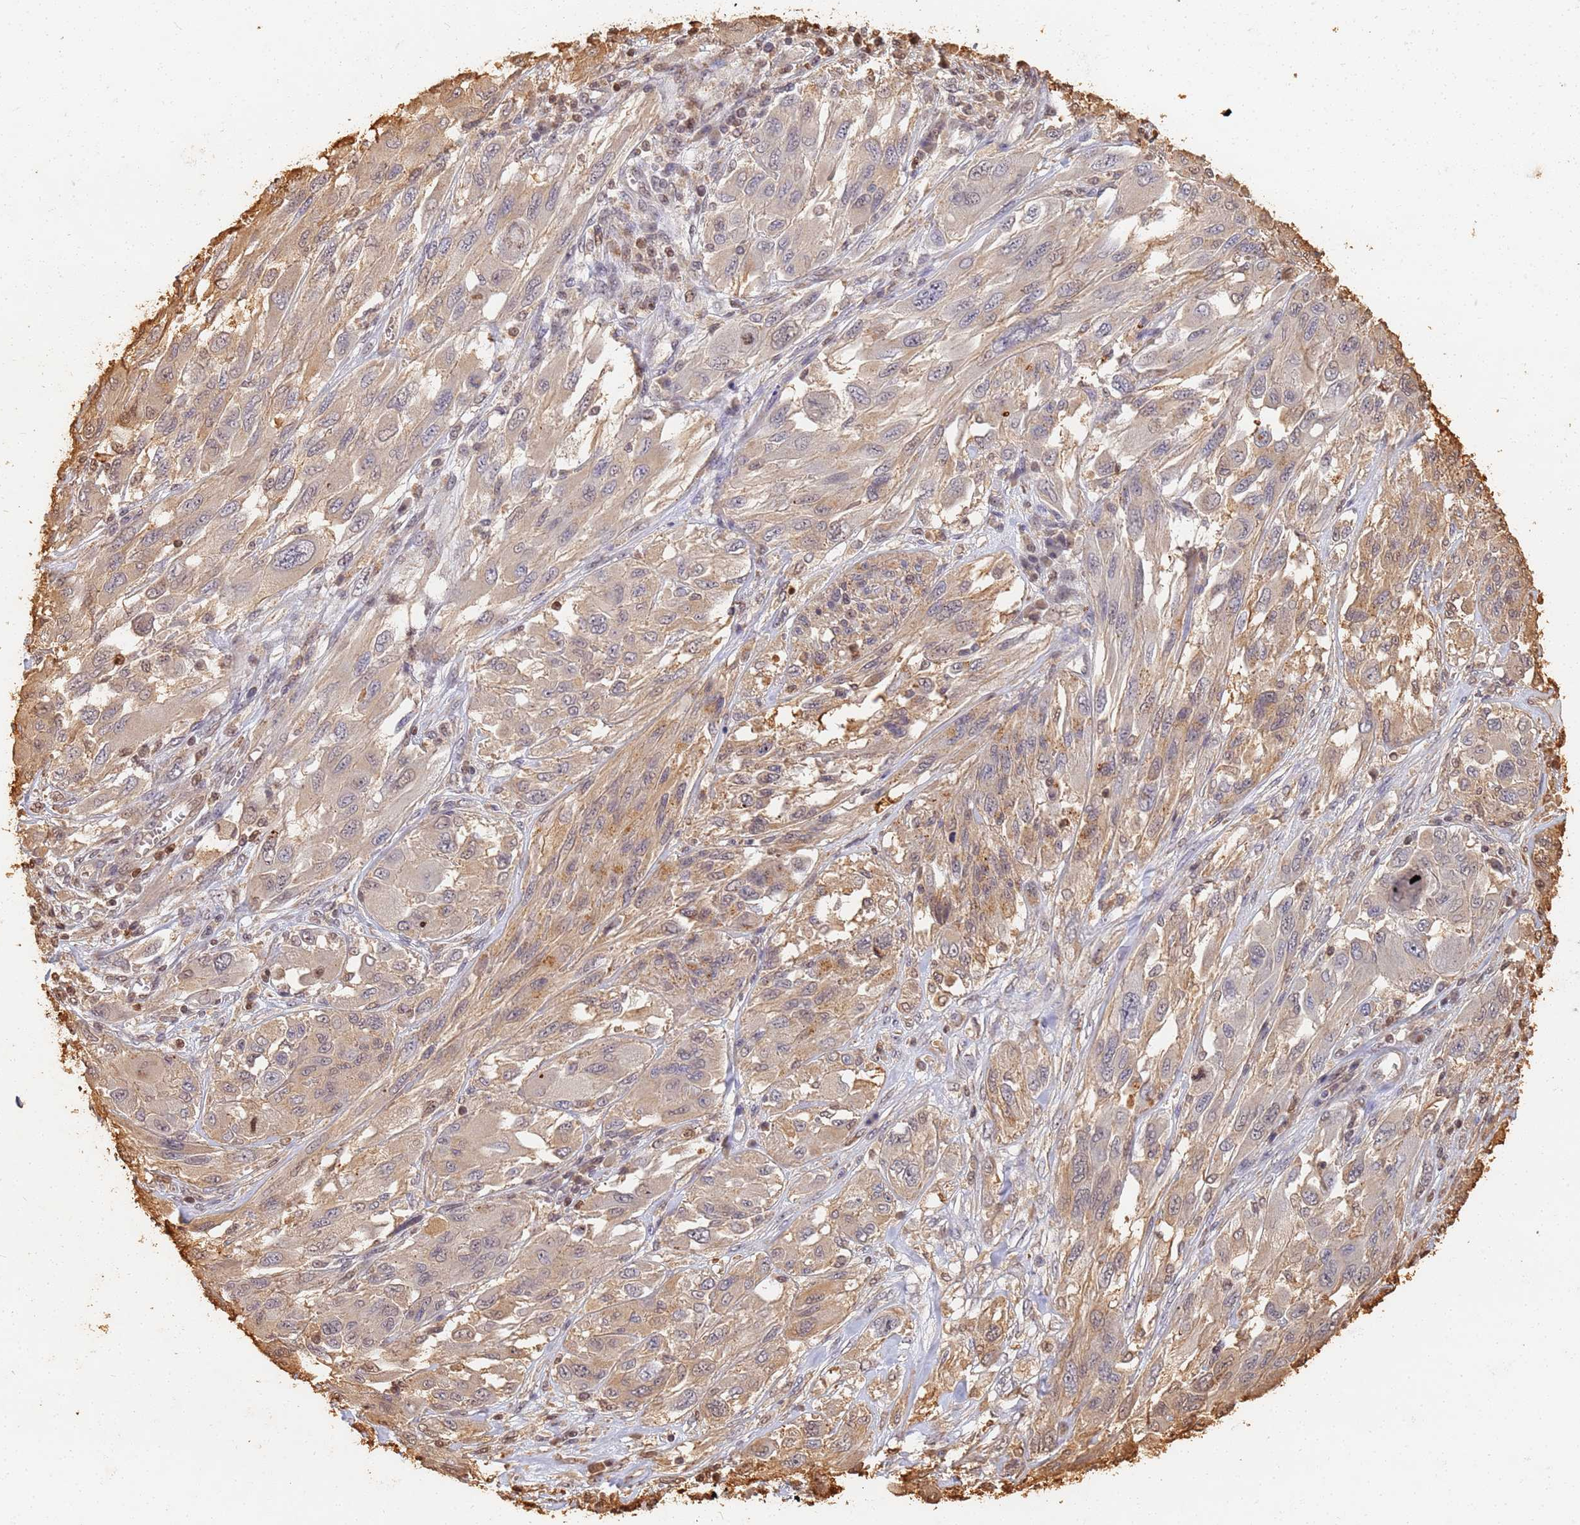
{"staining": {"intensity": "weak", "quantity": "25%-75%", "location": "cytoplasmic/membranous"}, "tissue": "melanoma", "cell_type": "Tumor cells", "image_type": "cancer", "snomed": [{"axis": "morphology", "description": "Malignant melanoma, NOS"}, {"axis": "topography", "description": "Skin"}], "caption": "Melanoma stained with DAB (3,3'-diaminobenzidine) immunohistochemistry (IHC) reveals low levels of weak cytoplasmic/membranous positivity in approximately 25%-75% of tumor cells. The protein is shown in brown color, while the nuclei are stained blue.", "gene": "JAK2", "patient": {"sex": "female", "age": 91}}